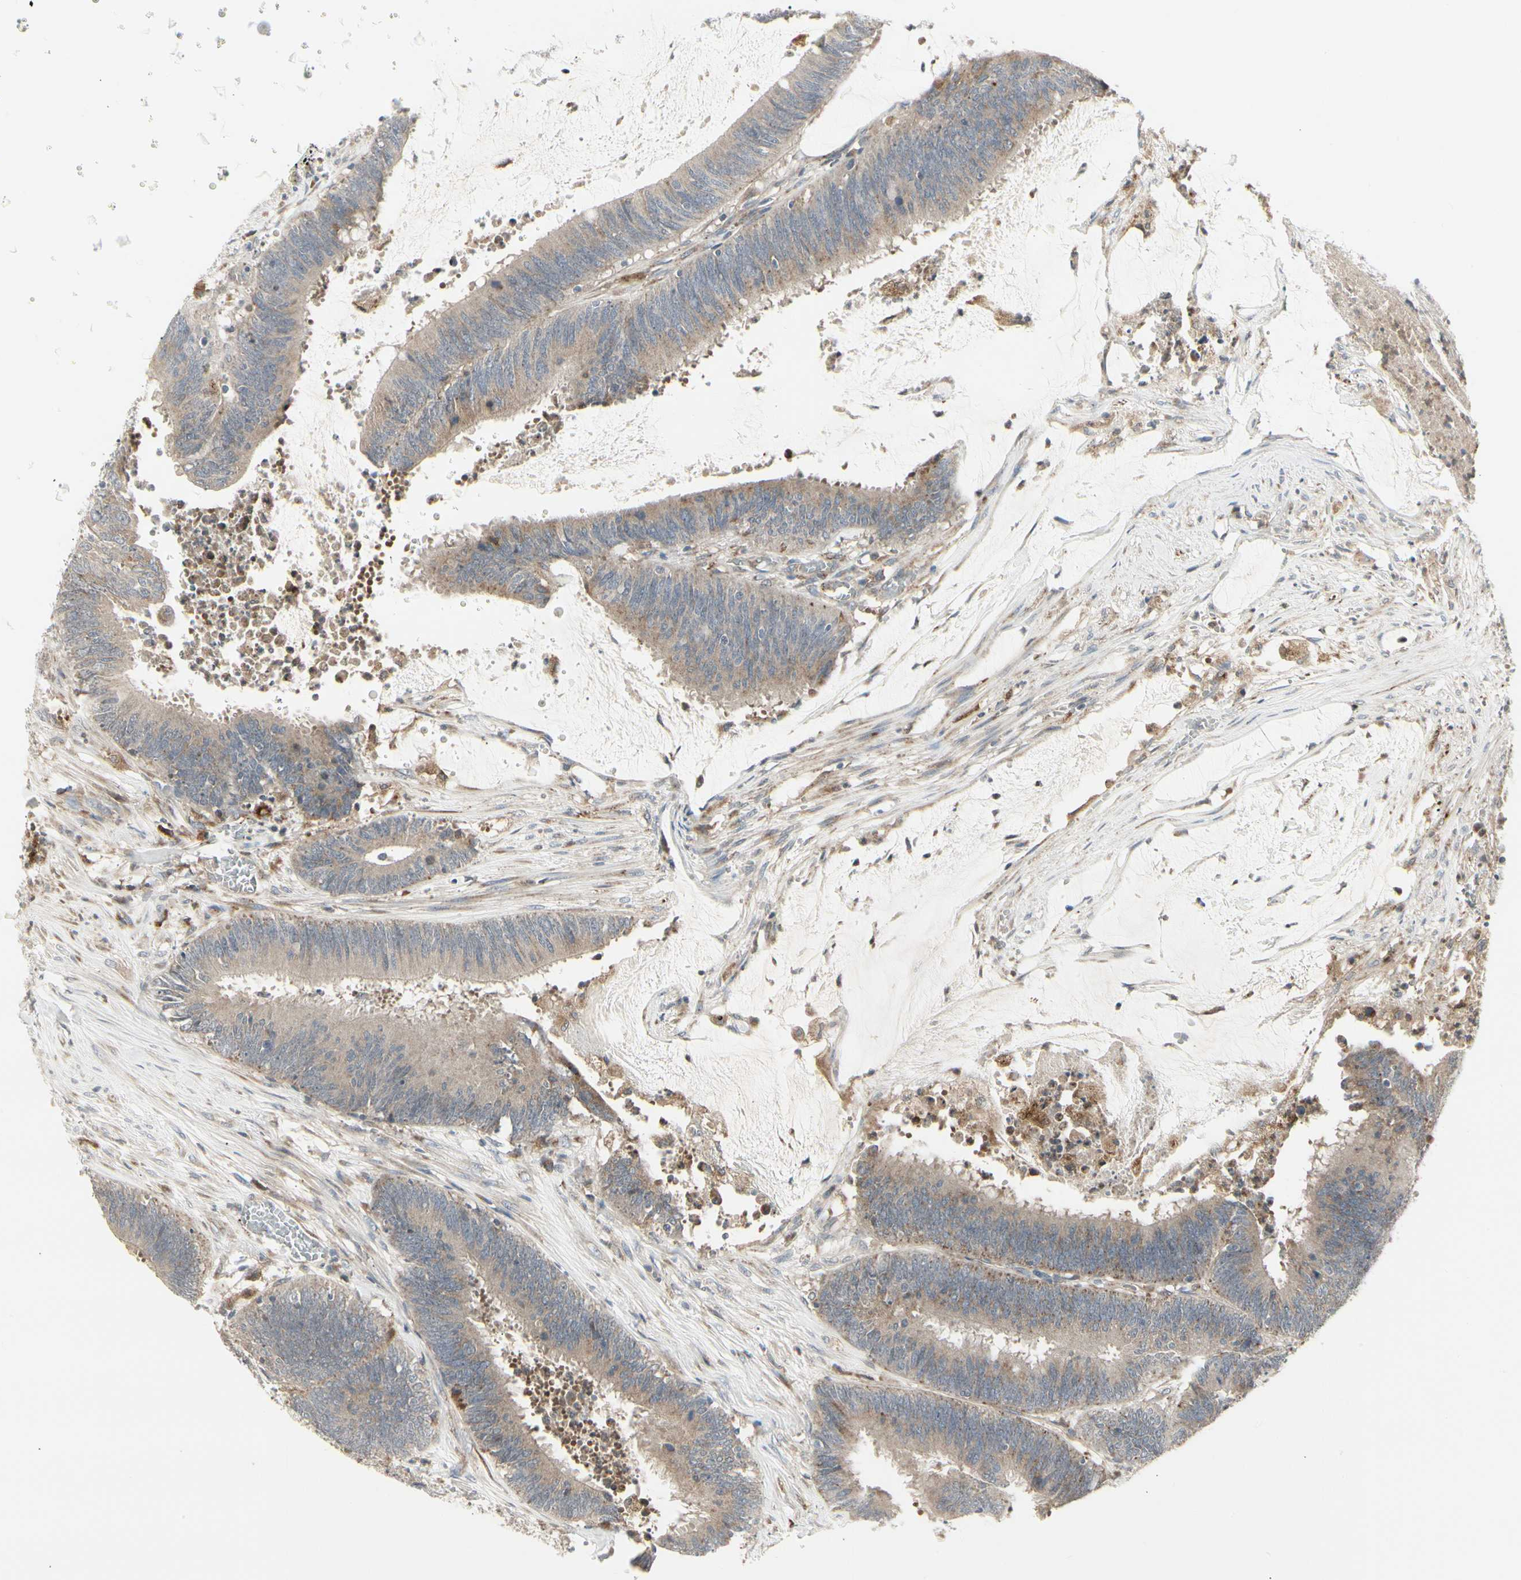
{"staining": {"intensity": "weak", "quantity": ">75%", "location": "cytoplasmic/membranous"}, "tissue": "colorectal cancer", "cell_type": "Tumor cells", "image_type": "cancer", "snomed": [{"axis": "morphology", "description": "Adenocarcinoma, NOS"}, {"axis": "topography", "description": "Rectum"}], "caption": "There is low levels of weak cytoplasmic/membranous expression in tumor cells of adenocarcinoma (colorectal), as demonstrated by immunohistochemical staining (brown color).", "gene": "GRN", "patient": {"sex": "female", "age": 66}}